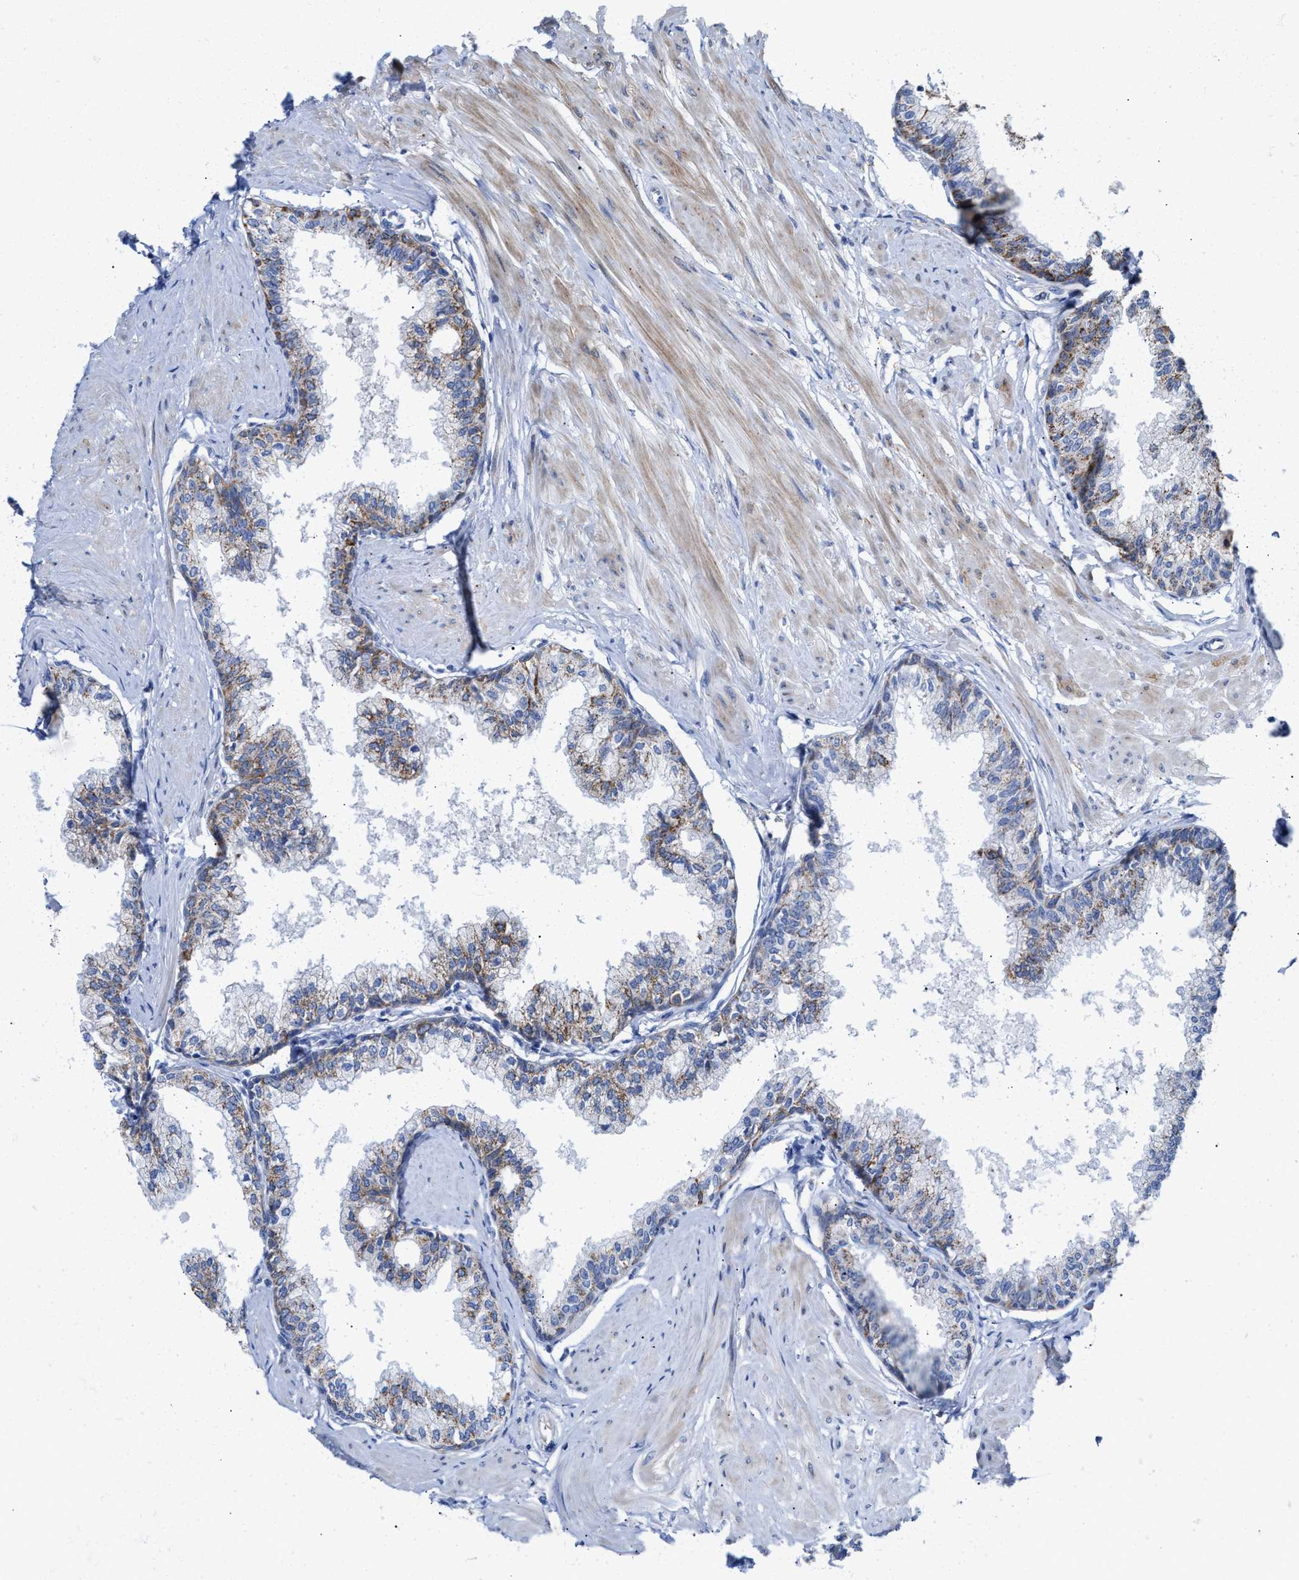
{"staining": {"intensity": "weak", "quantity": "25%-75%", "location": "cytoplasmic/membranous"}, "tissue": "seminal vesicle", "cell_type": "Glandular cells", "image_type": "normal", "snomed": [{"axis": "morphology", "description": "Normal tissue, NOS"}, {"axis": "topography", "description": "Prostate"}, {"axis": "topography", "description": "Seminal veicle"}], "caption": "Weak cytoplasmic/membranous protein staining is present in about 25%-75% of glandular cells in seminal vesicle.", "gene": "JAG1", "patient": {"sex": "male", "age": 60}}